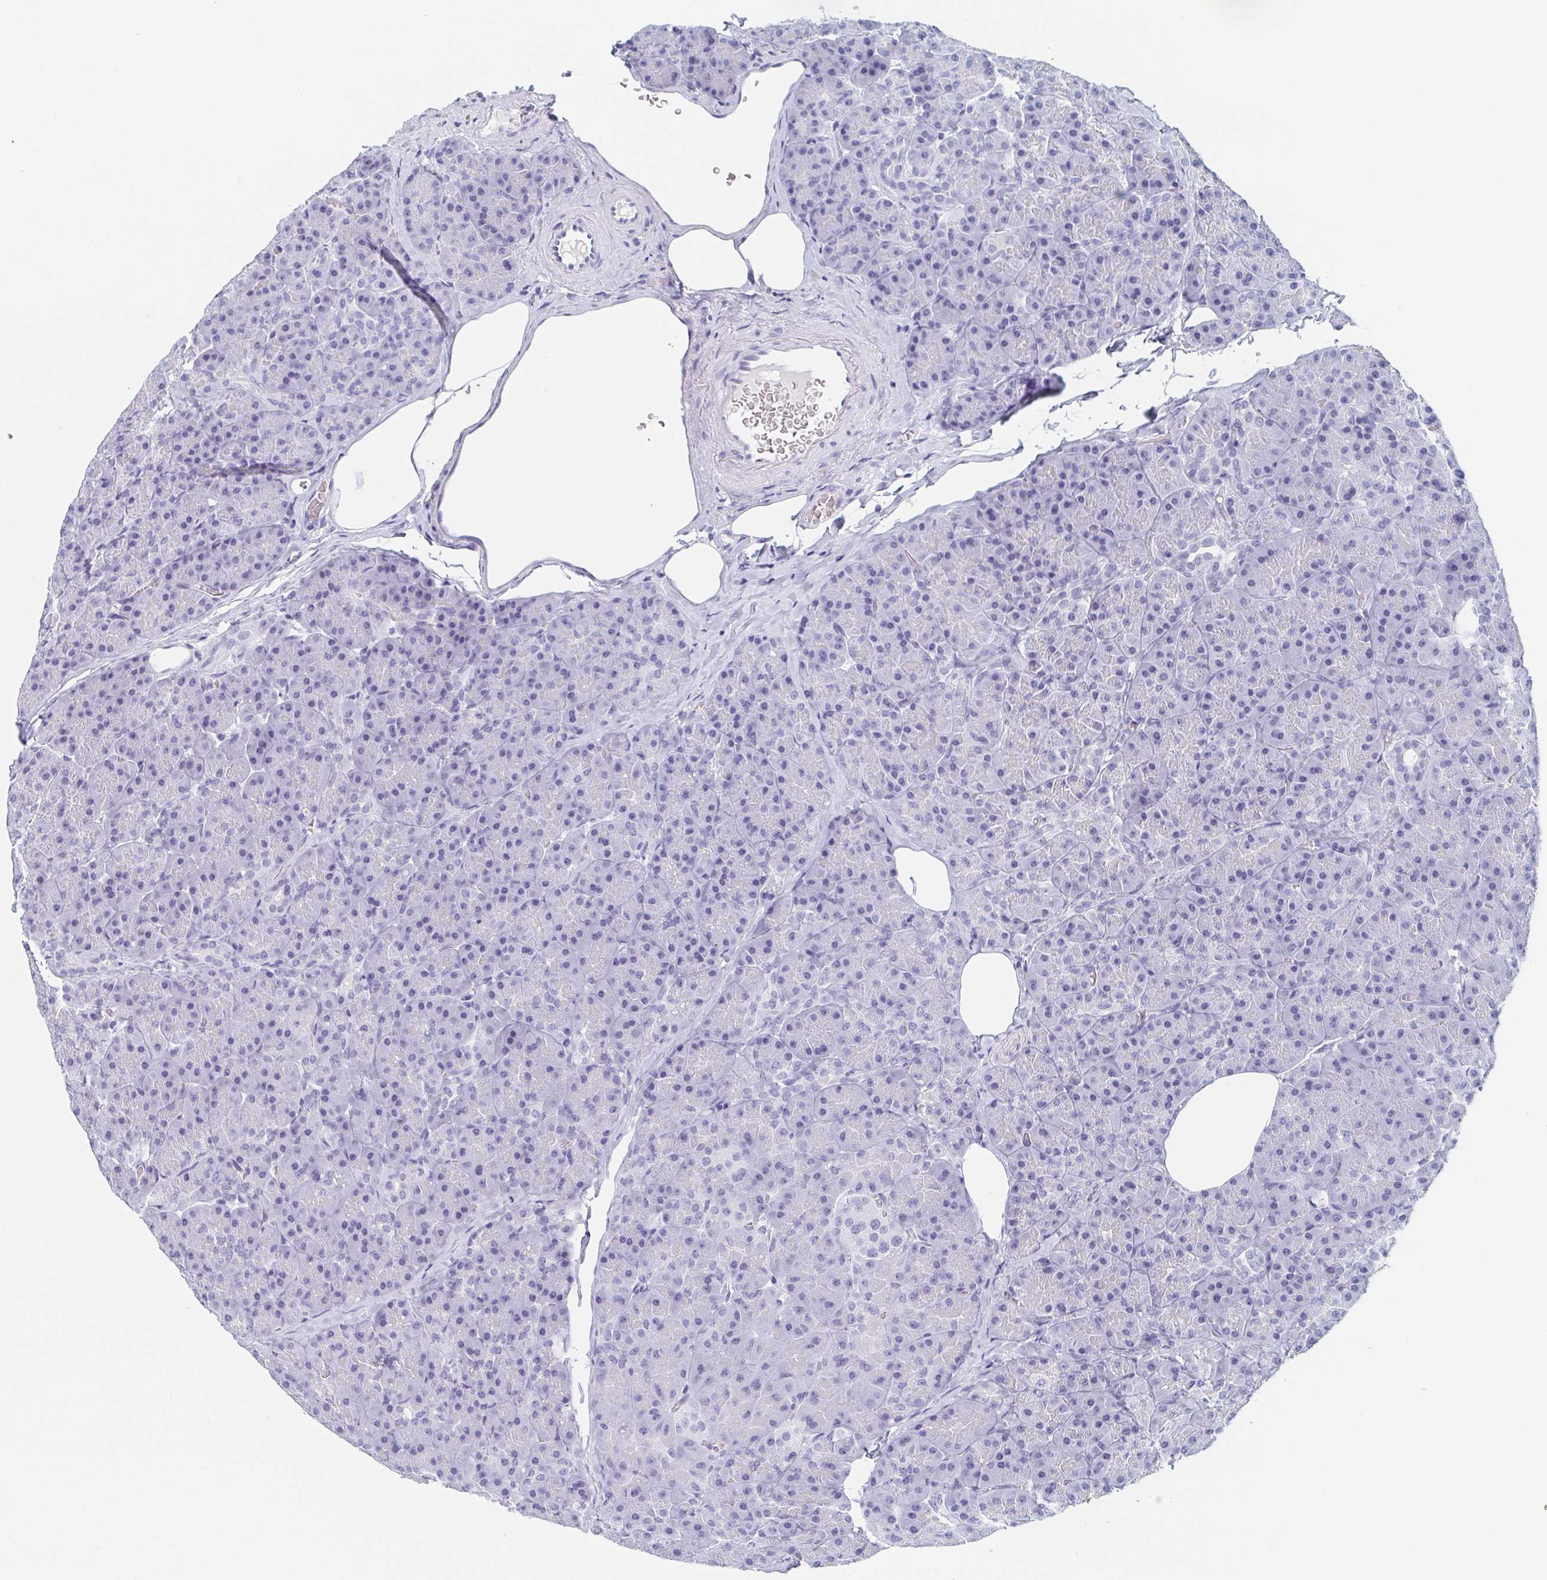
{"staining": {"intensity": "negative", "quantity": "none", "location": "none"}, "tissue": "pancreas", "cell_type": "Exocrine glandular cells", "image_type": "normal", "snomed": [{"axis": "morphology", "description": "Normal tissue, NOS"}, {"axis": "topography", "description": "Pancreas"}], "caption": "DAB (3,3'-diaminobenzidine) immunohistochemical staining of unremarkable human pancreas shows no significant positivity in exocrine glandular cells. (DAB IHC visualized using brightfield microscopy, high magnification).", "gene": "REG4", "patient": {"sex": "male", "age": 57}}